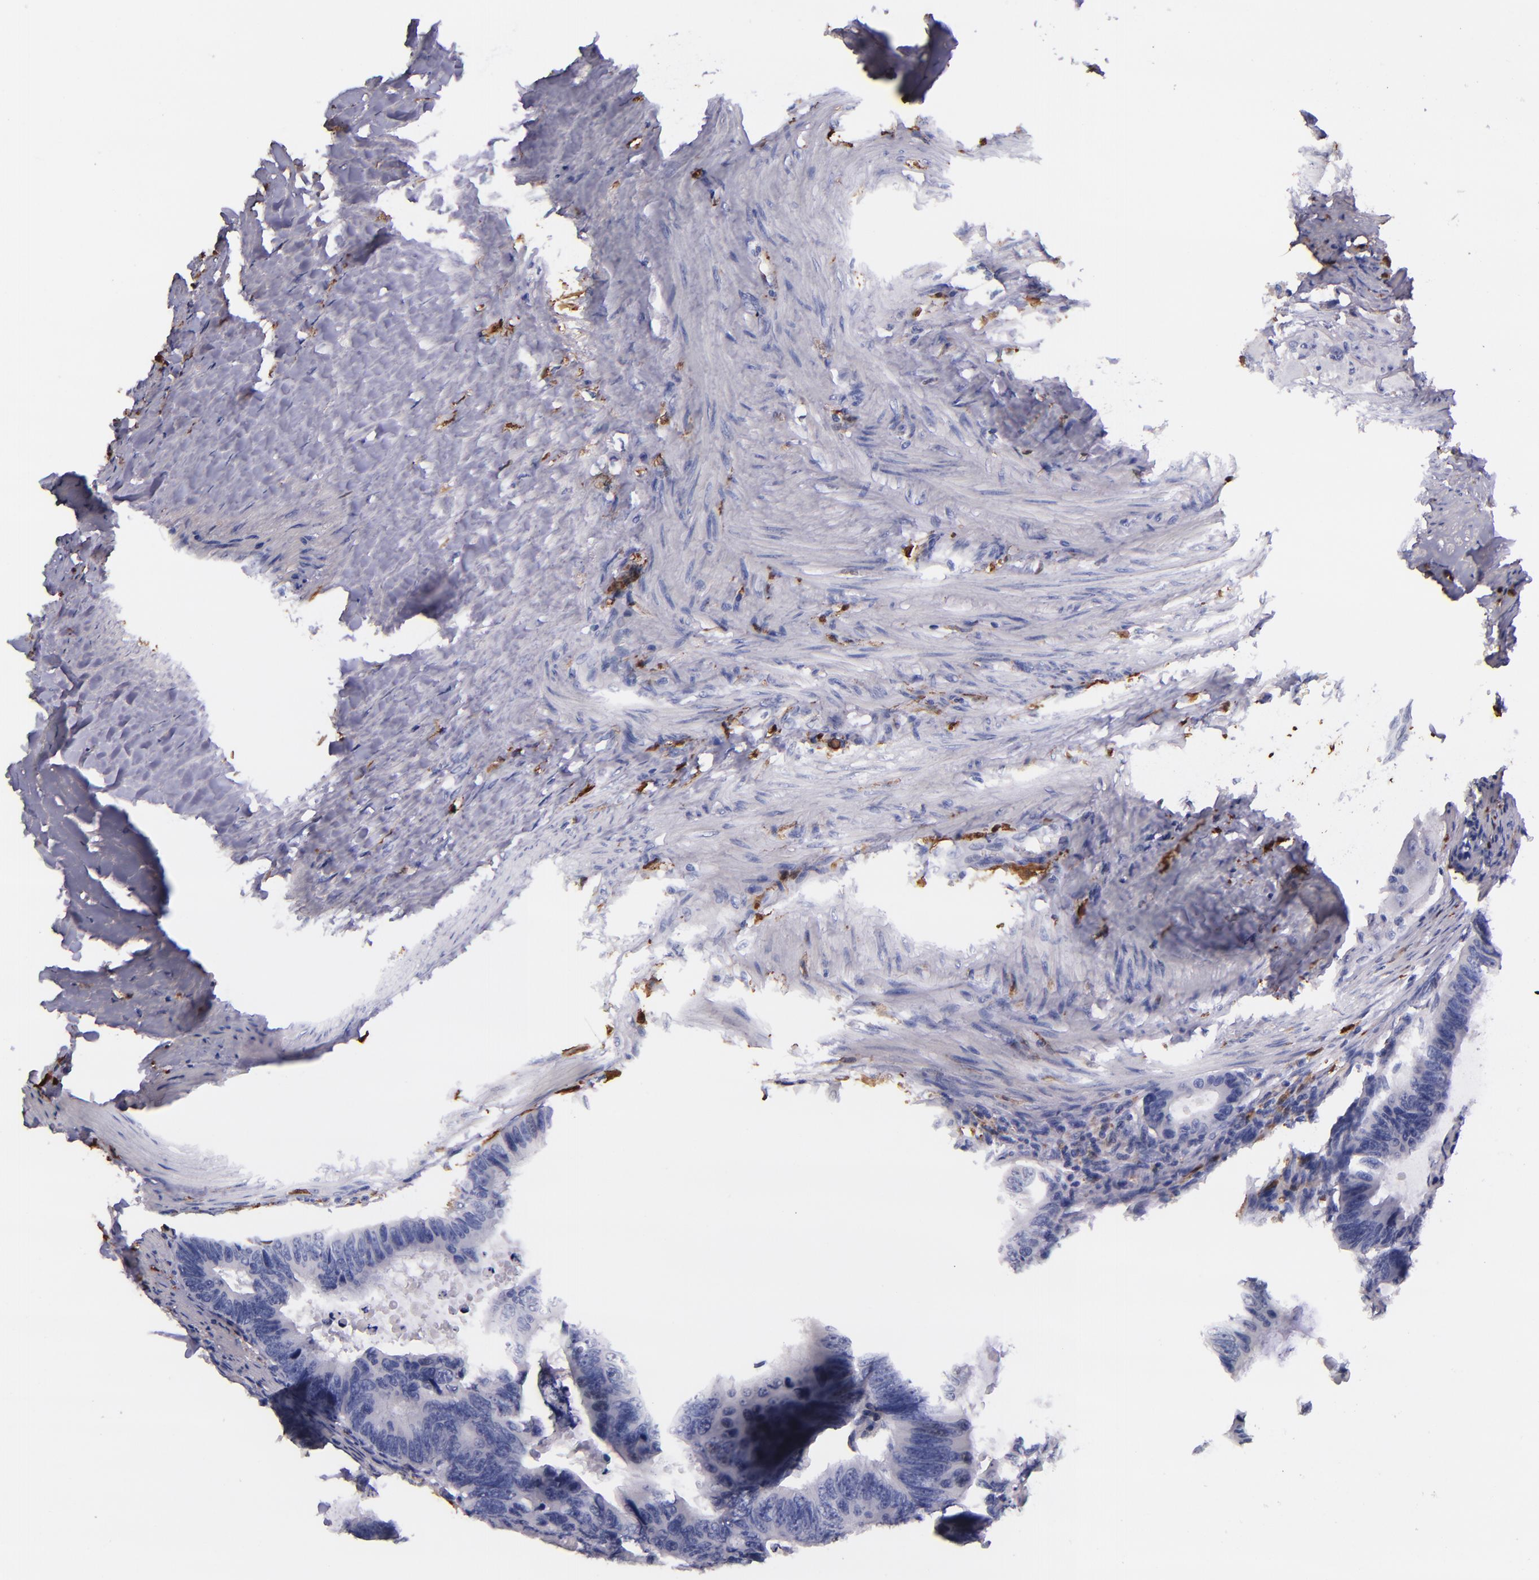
{"staining": {"intensity": "negative", "quantity": "none", "location": "none"}, "tissue": "colorectal cancer", "cell_type": "Tumor cells", "image_type": "cancer", "snomed": [{"axis": "morphology", "description": "Adenocarcinoma, NOS"}, {"axis": "topography", "description": "Colon"}], "caption": "Human colorectal cancer (adenocarcinoma) stained for a protein using IHC displays no staining in tumor cells.", "gene": "F13A1", "patient": {"sex": "female", "age": 55}}